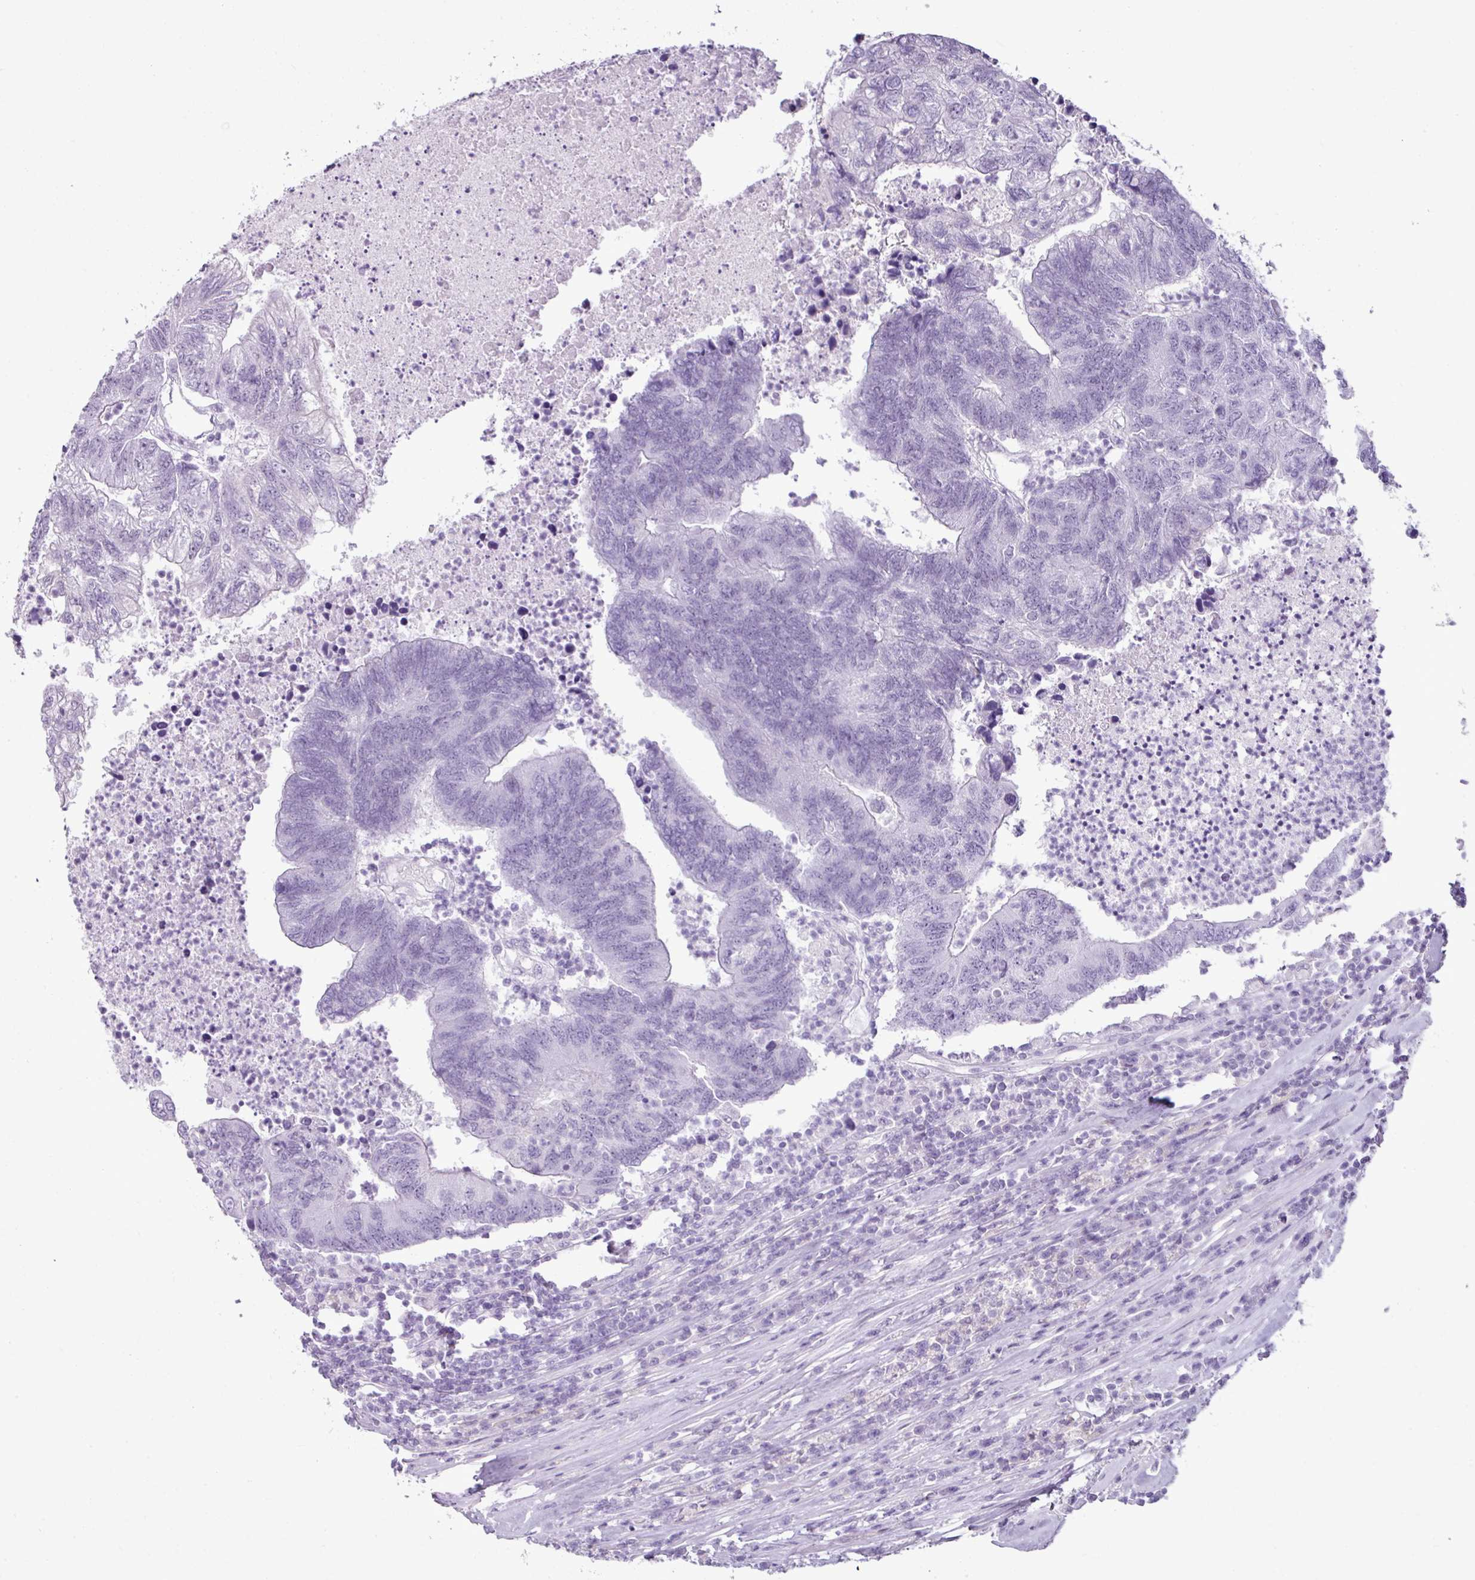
{"staining": {"intensity": "negative", "quantity": "none", "location": "none"}, "tissue": "colorectal cancer", "cell_type": "Tumor cells", "image_type": "cancer", "snomed": [{"axis": "morphology", "description": "Adenocarcinoma, NOS"}, {"axis": "topography", "description": "Colon"}], "caption": "This image is of adenocarcinoma (colorectal) stained with immunohistochemistry (IHC) to label a protein in brown with the nuclei are counter-stained blue. There is no positivity in tumor cells.", "gene": "SCT", "patient": {"sex": "female", "age": 48}}